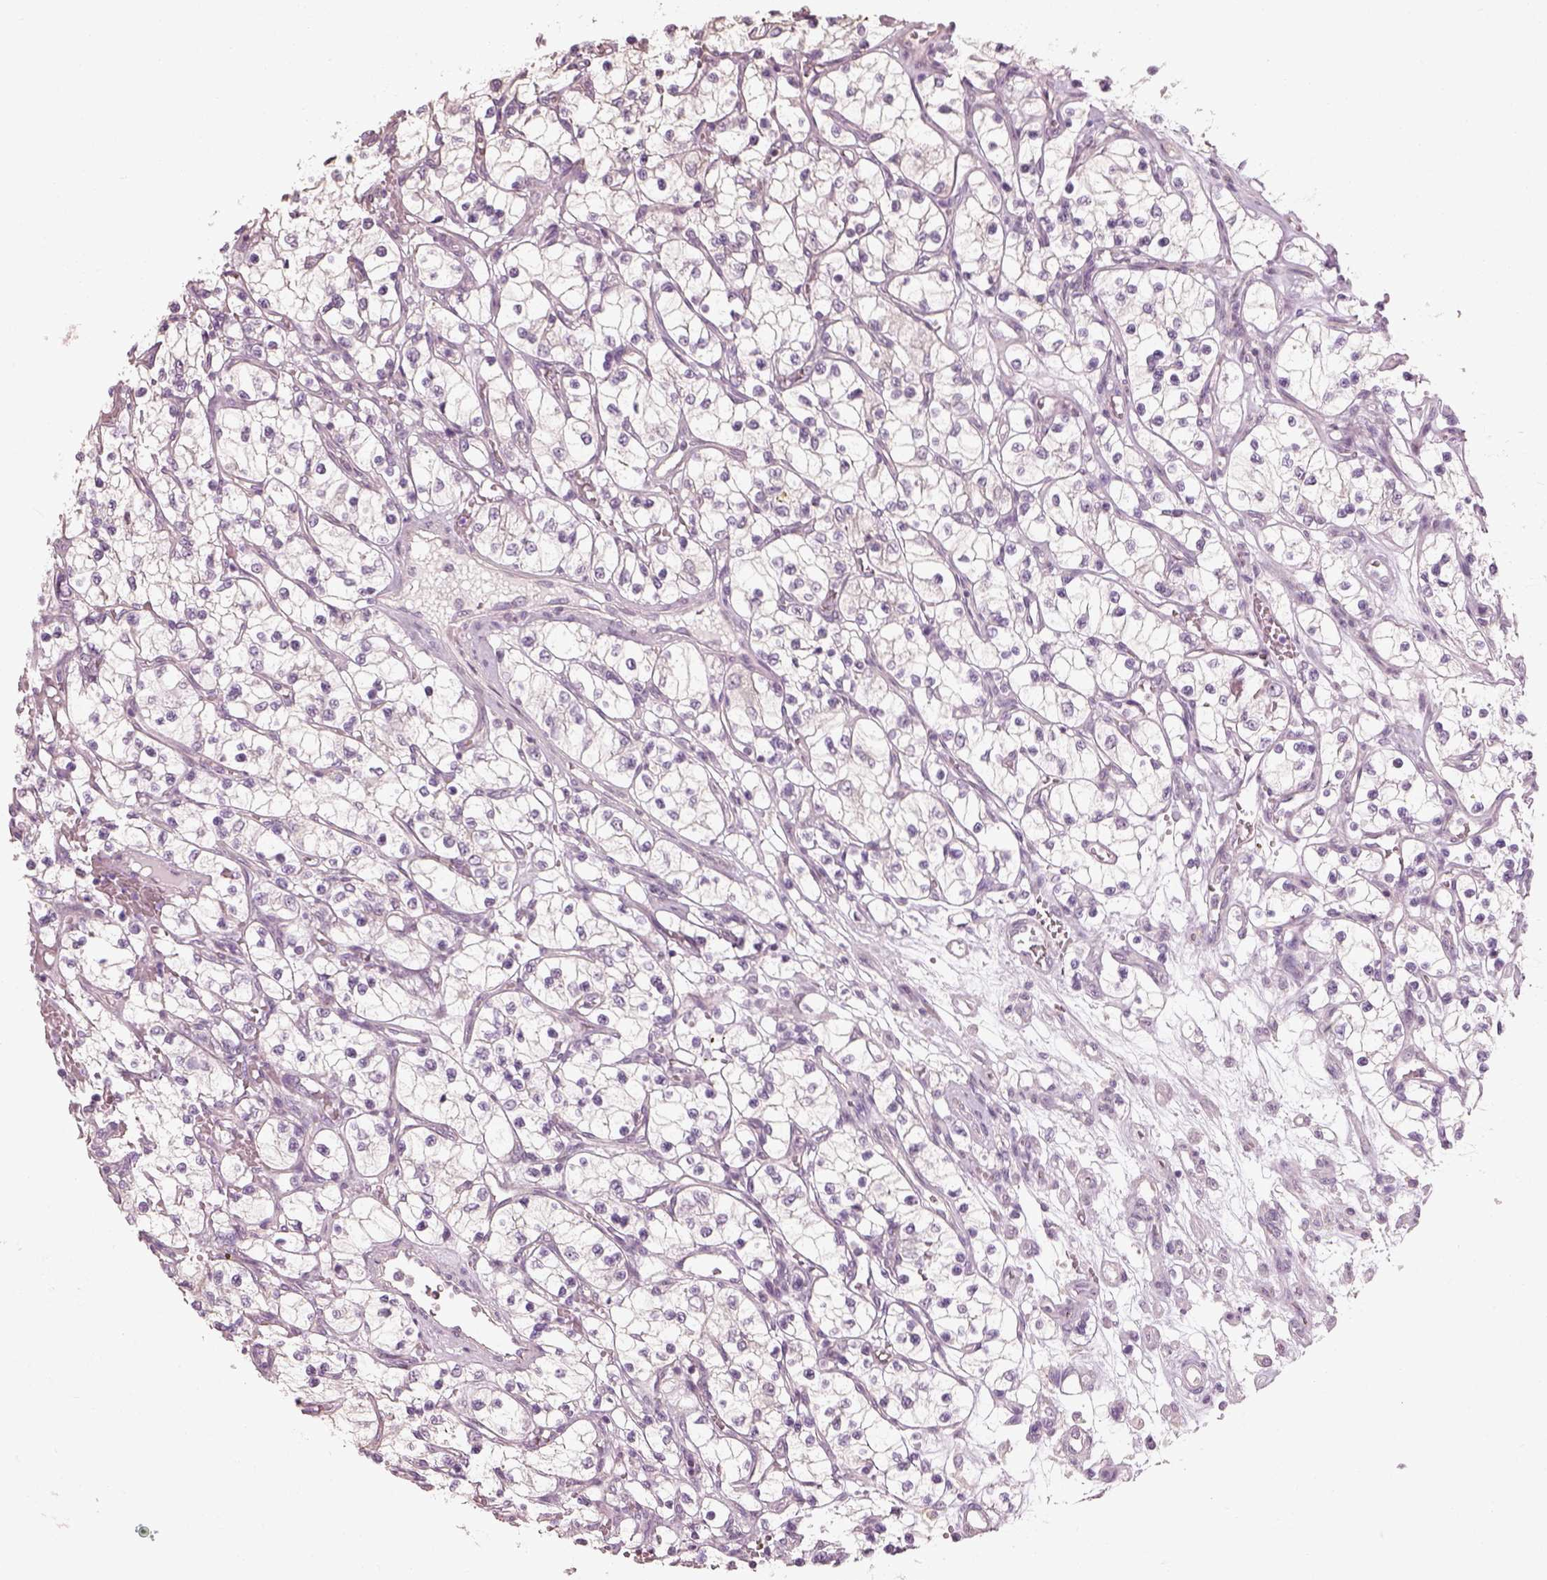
{"staining": {"intensity": "negative", "quantity": "none", "location": "none"}, "tissue": "renal cancer", "cell_type": "Tumor cells", "image_type": "cancer", "snomed": [{"axis": "morphology", "description": "Adenocarcinoma, NOS"}, {"axis": "topography", "description": "Kidney"}], "caption": "This micrograph is of renal adenocarcinoma stained with immunohistochemistry (IHC) to label a protein in brown with the nuclei are counter-stained blue. There is no expression in tumor cells.", "gene": "CDS1", "patient": {"sex": "female", "age": 69}}